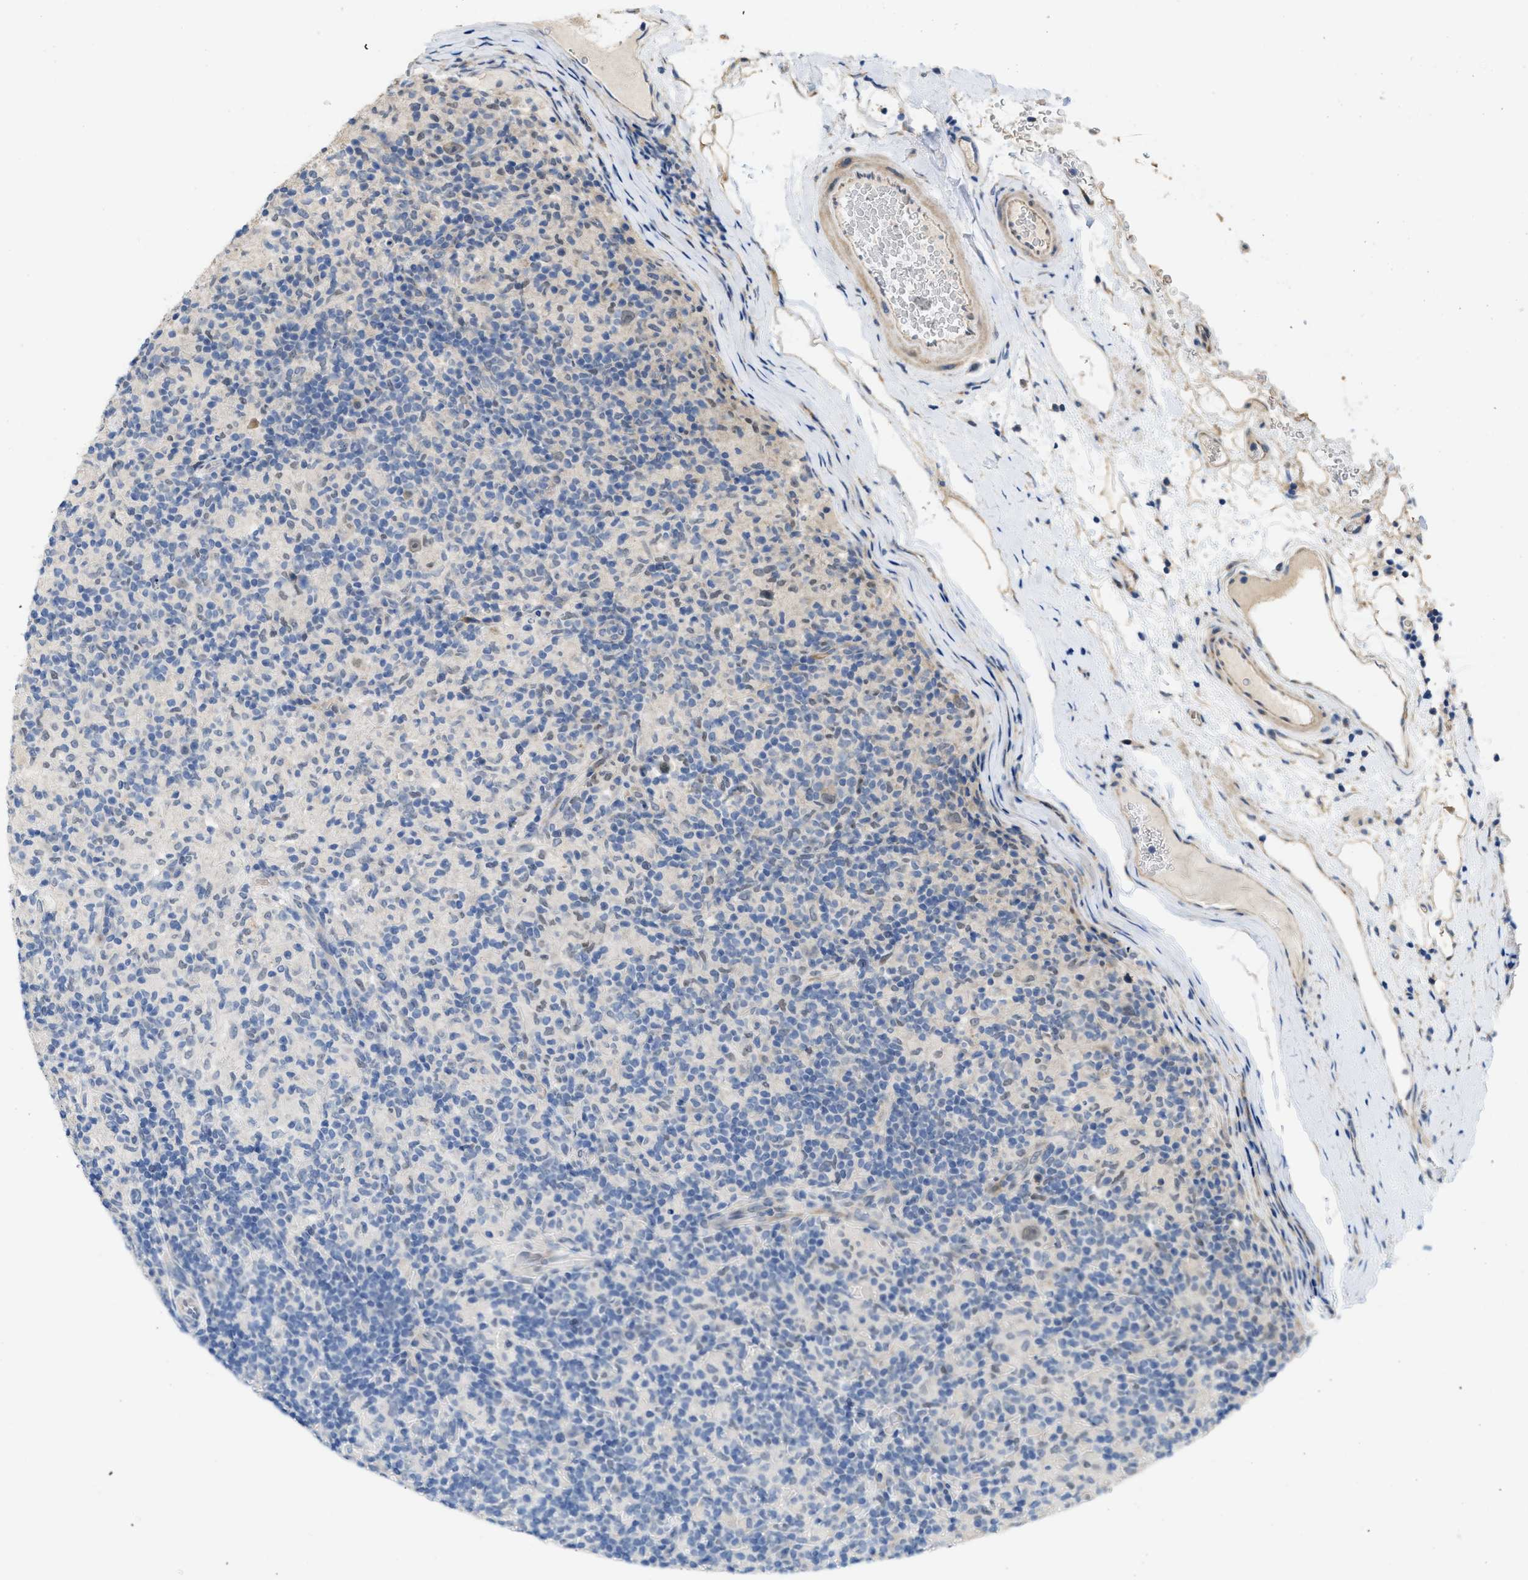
{"staining": {"intensity": "weak", "quantity": "25%-75%", "location": "cytoplasmic/membranous,nuclear"}, "tissue": "lymphoma", "cell_type": "Tumor cells", "image_type": "cancer", "snomed": [{"axis": "morphology", "description": "Hodgkin's disease, NOS"}, {"axis": "topography", "description": "Lymph node"}], "caption": "Protein staining of lymphoma tissue shows weak cytoplasmic/membranous and nuclear expression in approximately 25%-75% of tumor cells.", "gene": "CDPF1", "patient": {"sex": "male", "age": 70}}